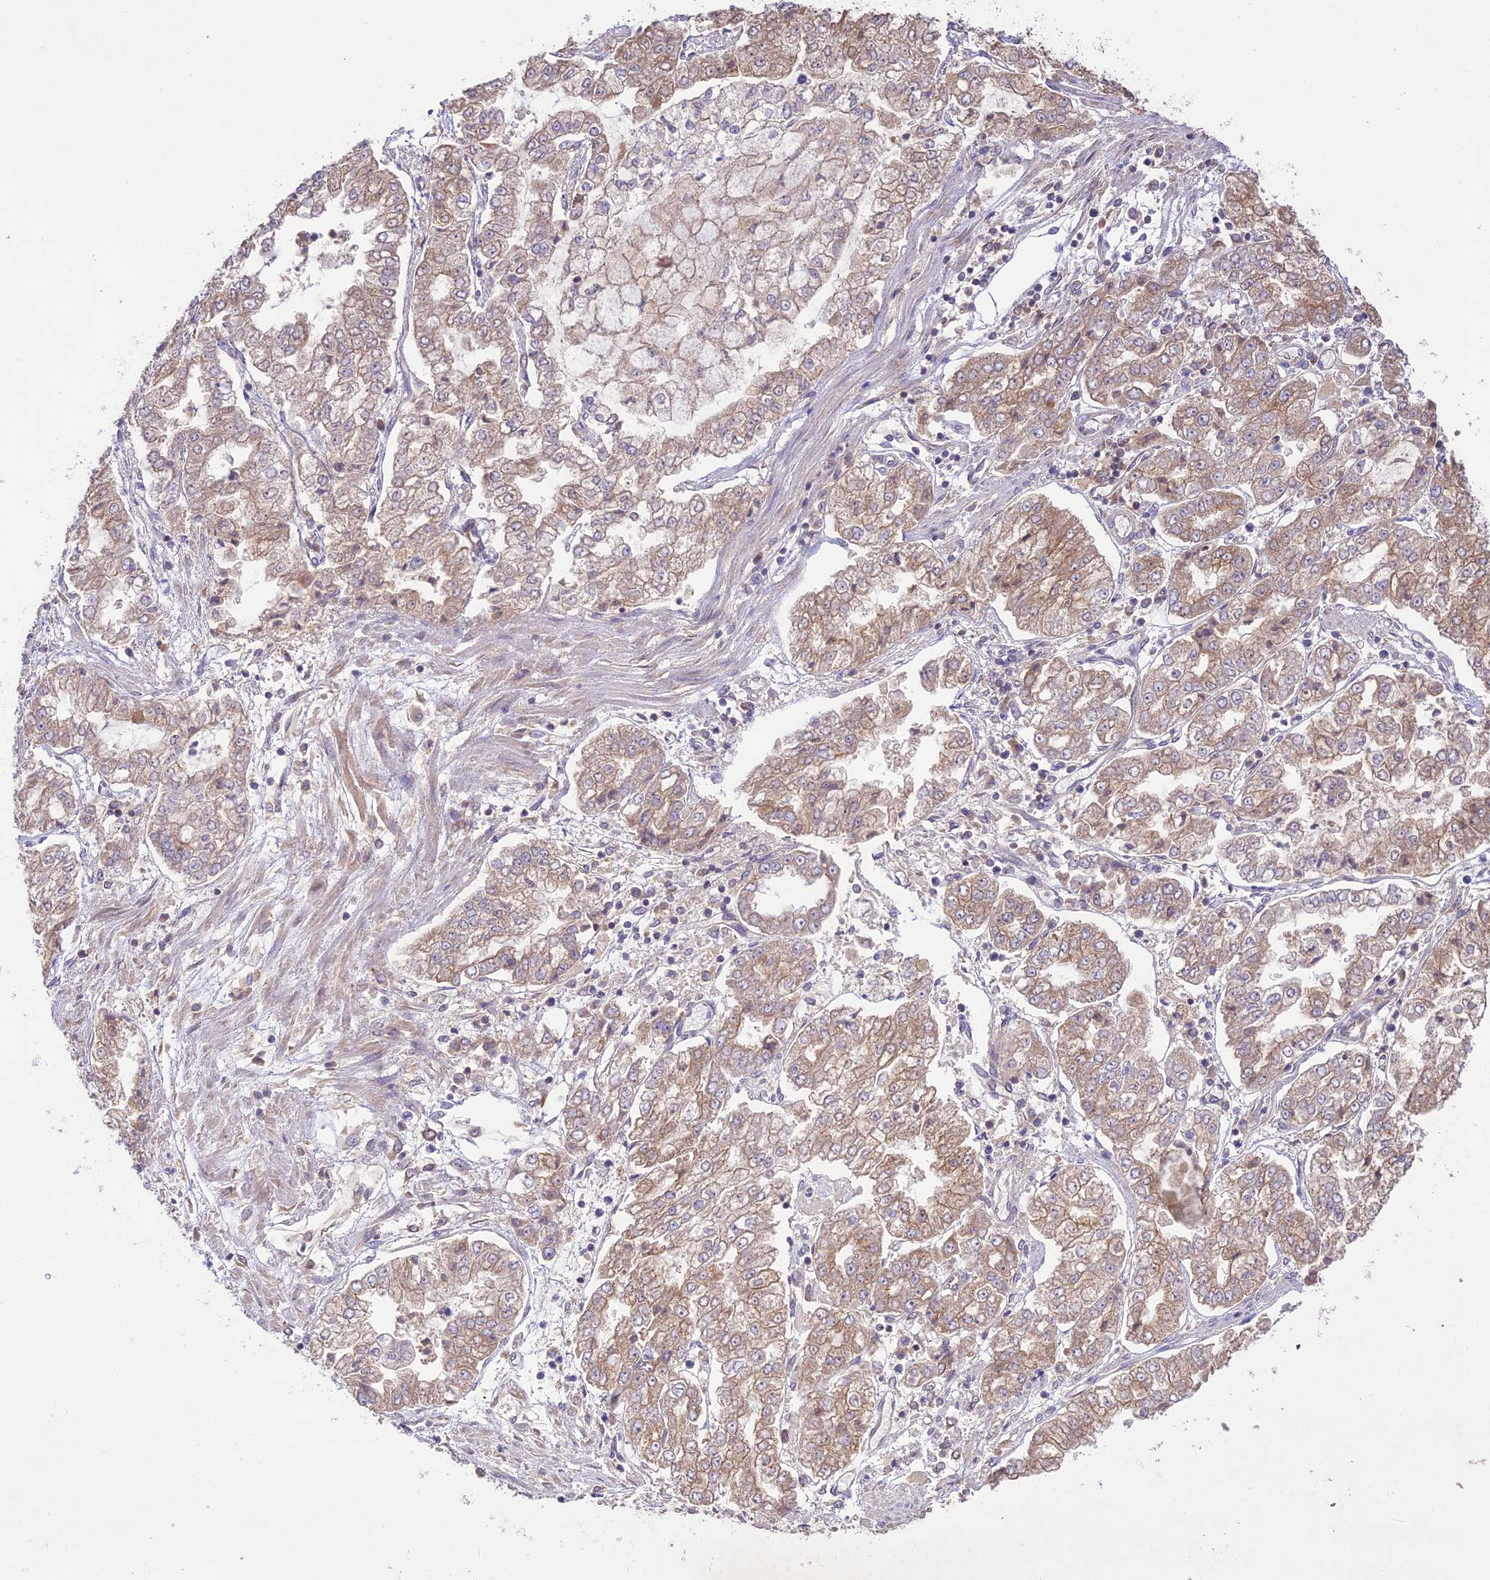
{"staining": {"intensity": "weak", "quantity": ">75%", "location": "cytoplasmic/membranous"}, "tissue": "stomach cancer", "cell_type": "Tumor cells", "image_type": "cancer", "snomed": [{"axis": "morphology", "description": "Adenocarcinoma, NOS"}, {"axis": "topography", "description": "Stomach"}], "caption": "Adenocarcinoma (stomach) stained with DAB (3,3'-diaminobenzidine) IHC demonstrates low levels of weak cytoplasmic/membranous staining in about >75% of tumor cells. The protein is stained brown, and the nuclei are stained in blue (DAB (3,3'-diaminobenzidine) IHC with brightfield microscopy, high magnification).", "gene": "TMEM259", "patient": {"sex": "male", "age": 76}}